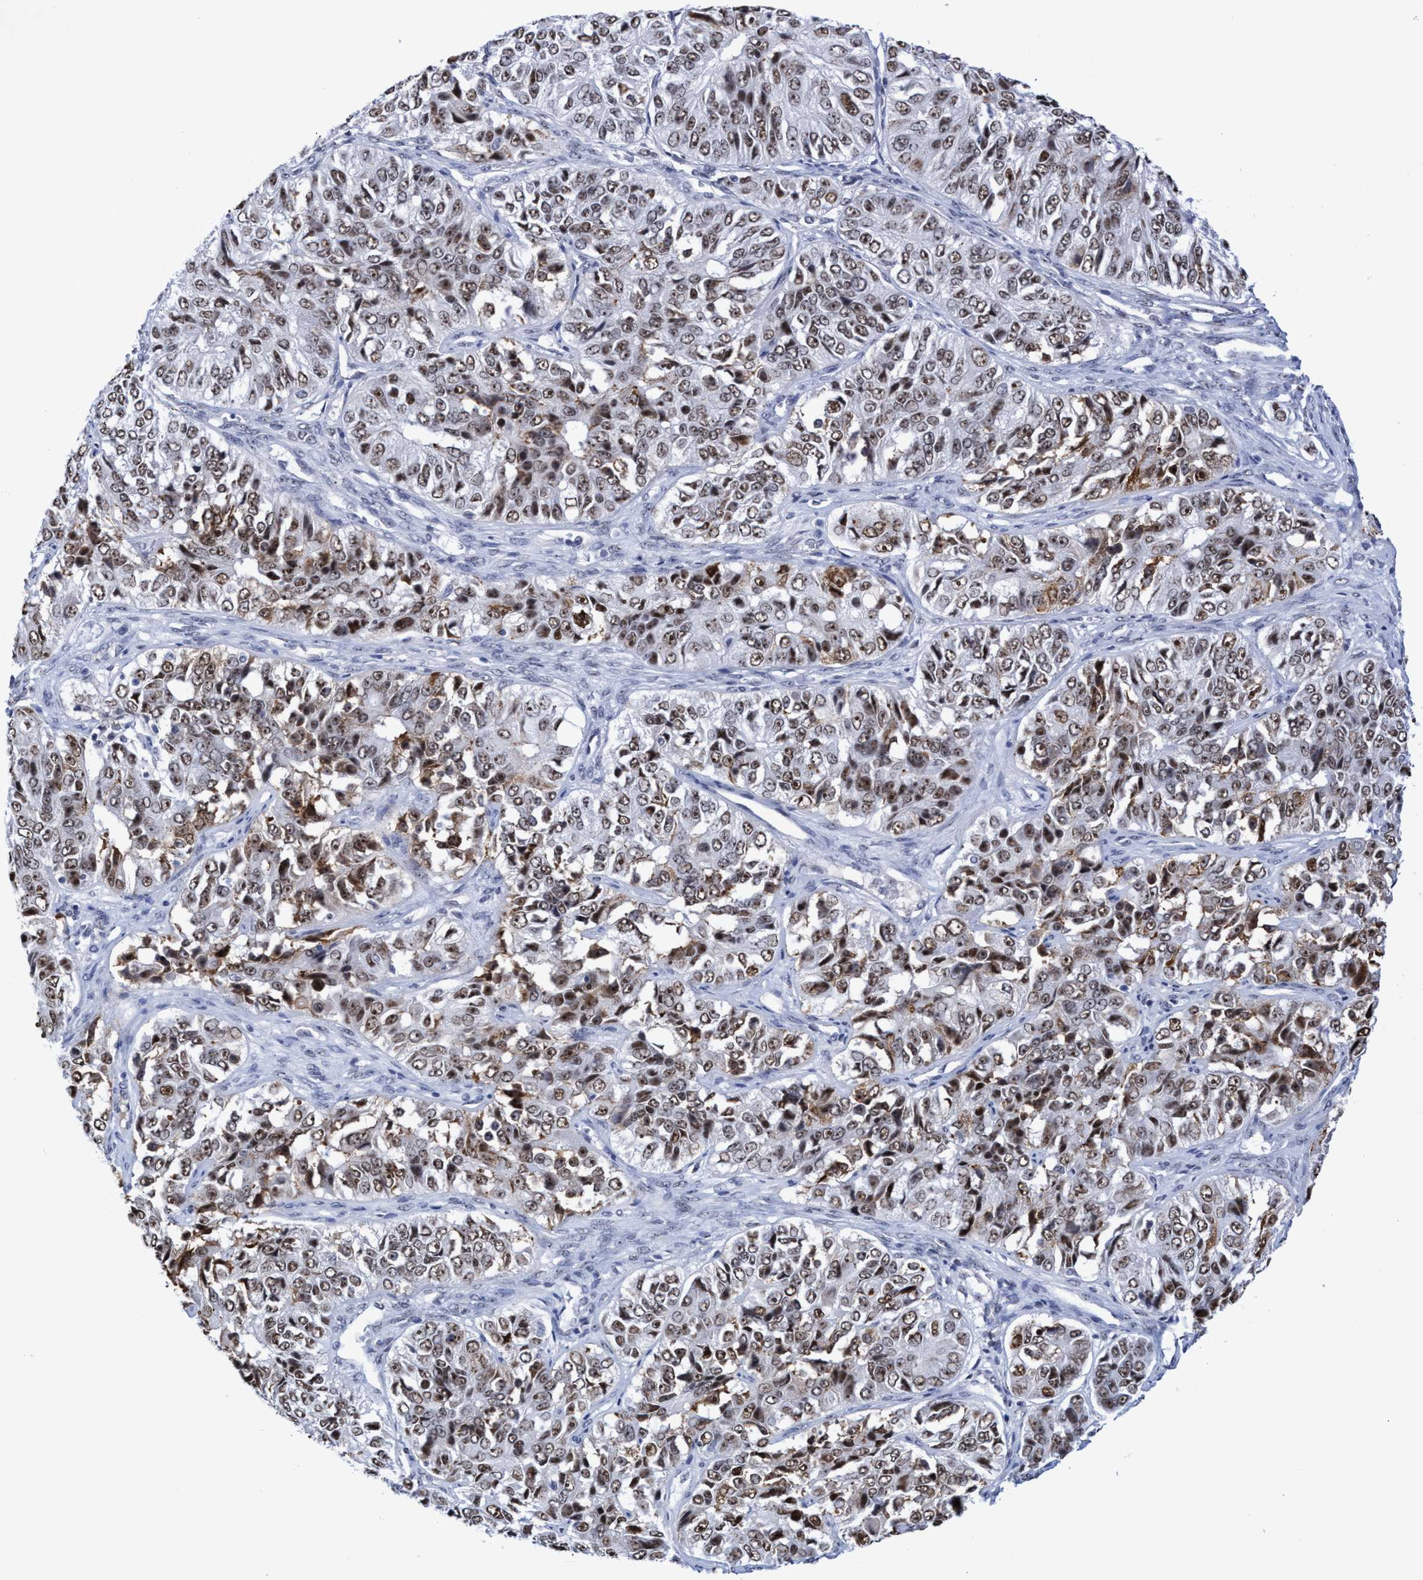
{"staining": {"intensity": "moderate", "quantity": ">75%", "location": "cytoplasmic/membranous,nuclear"}, "tissue": "ovarian cancer", "cell_type": "Tumor cells", "image_type": "cancer", "snomed": [{"axis": "morphology", "description": "Carcinoma, endometroid"}, {"axis": "topography", "description": "Ovary"}], "caption": "Brown immunohistochemical staining in human ovarian cancer (endometroid carcinoma) exhibits moderate cytoplasmic/membranous and nuclear staining in approximately >75% of tumor cells. (DAB = brown stain, brightfield microscopy at high magnification).", "gene": "EFCAB10", "patient": {"sex": "female", "age": 51}}